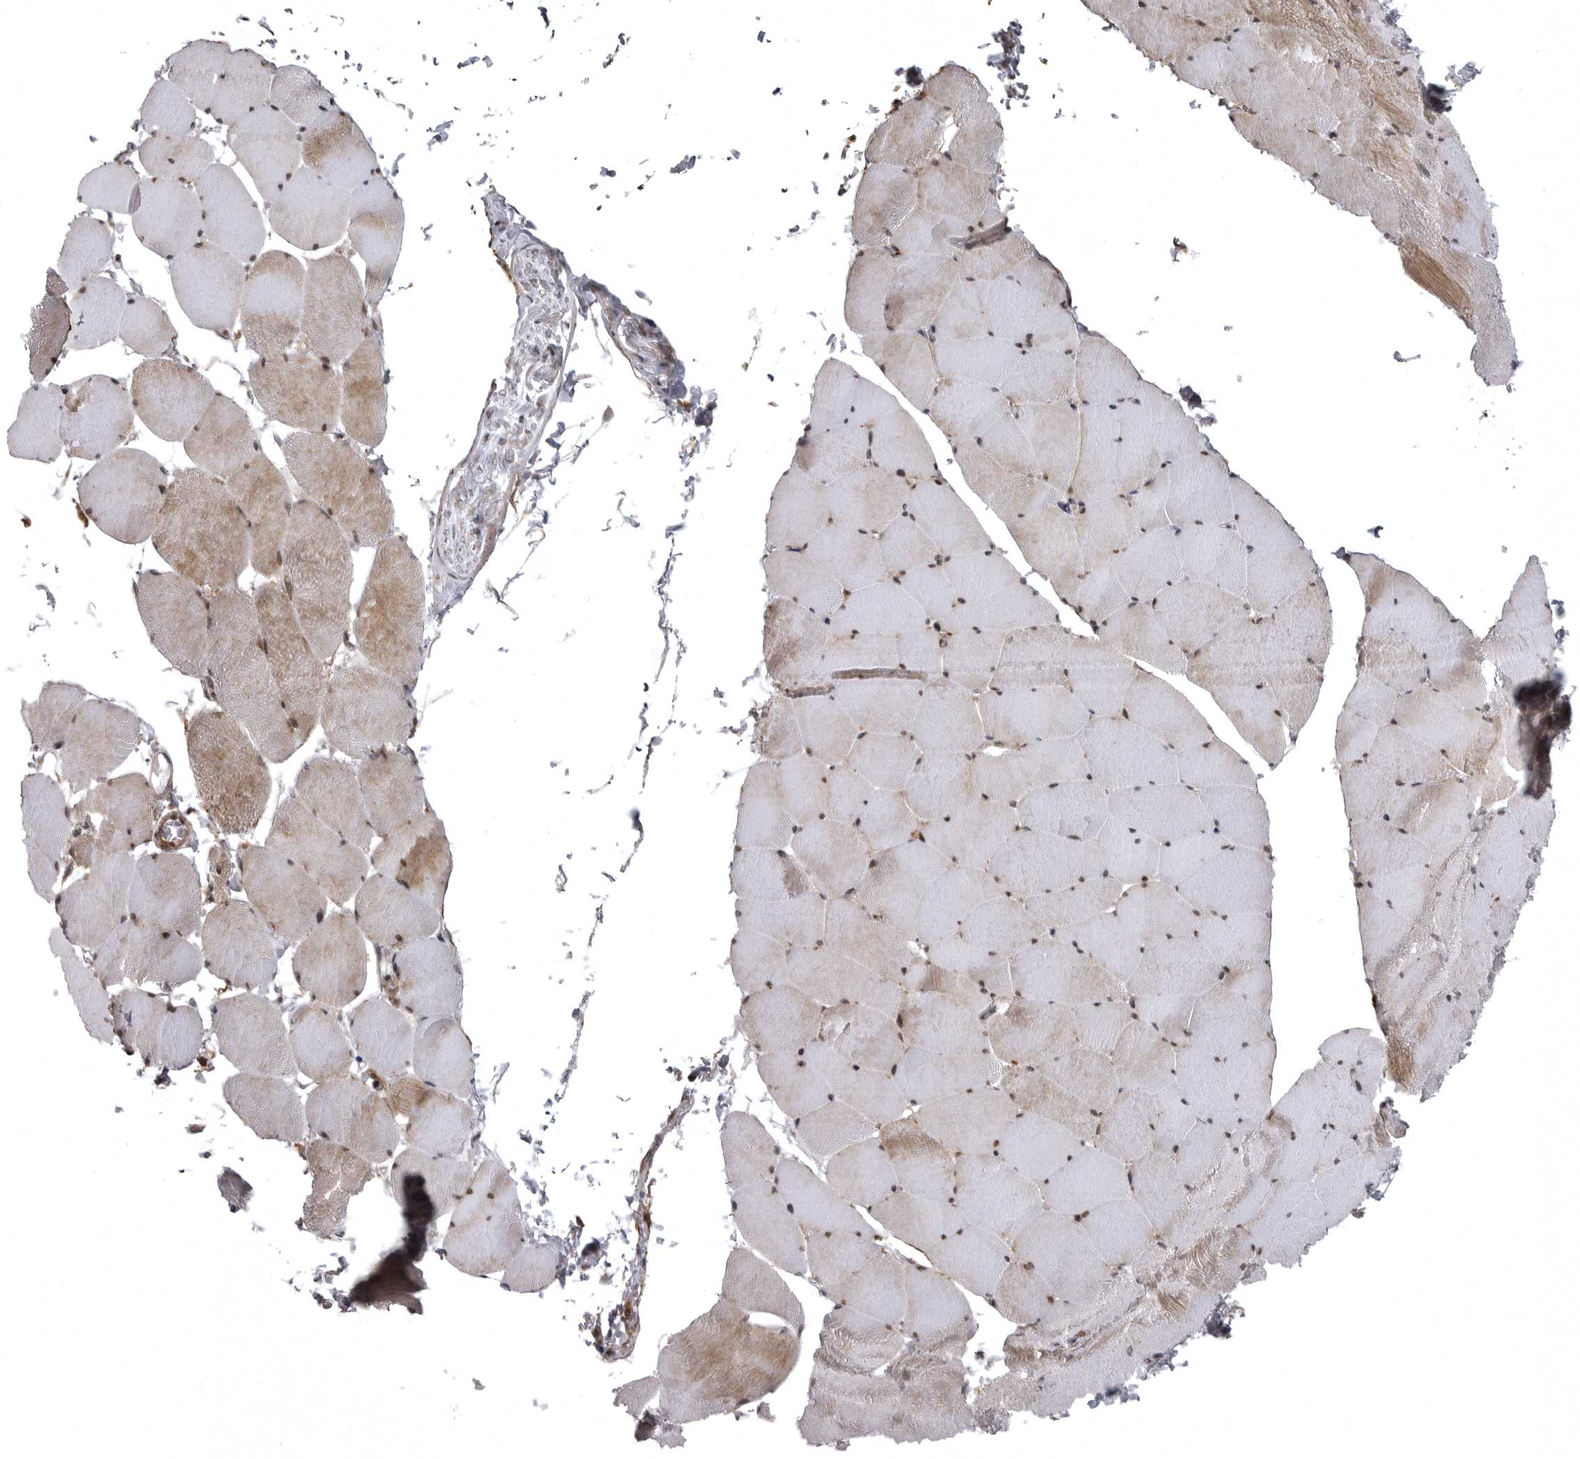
{"staining": {"intensity": "moderate", "quantity": "25%-75%", "location": "cytoplasmic/membranous,nuclear"}, "tissue": "skeletal muscle", "cell_type": "Myocytes", "image_type": "normal", "snomed": [{"axis": "morphology", "description": "Normal tissue, NOS"}, {"axis": "topography", "description": "Skeletal muscle"}], "caption": "A brown stain shows moderate cytoplasmic/membranous,nuclear staining of a protein in myocytes of benign skeletal muscle. (IHC, brightfield microscopy, high magnification).", "gene": "SNX16", "patient": {"sex": "male", "age": 62}}